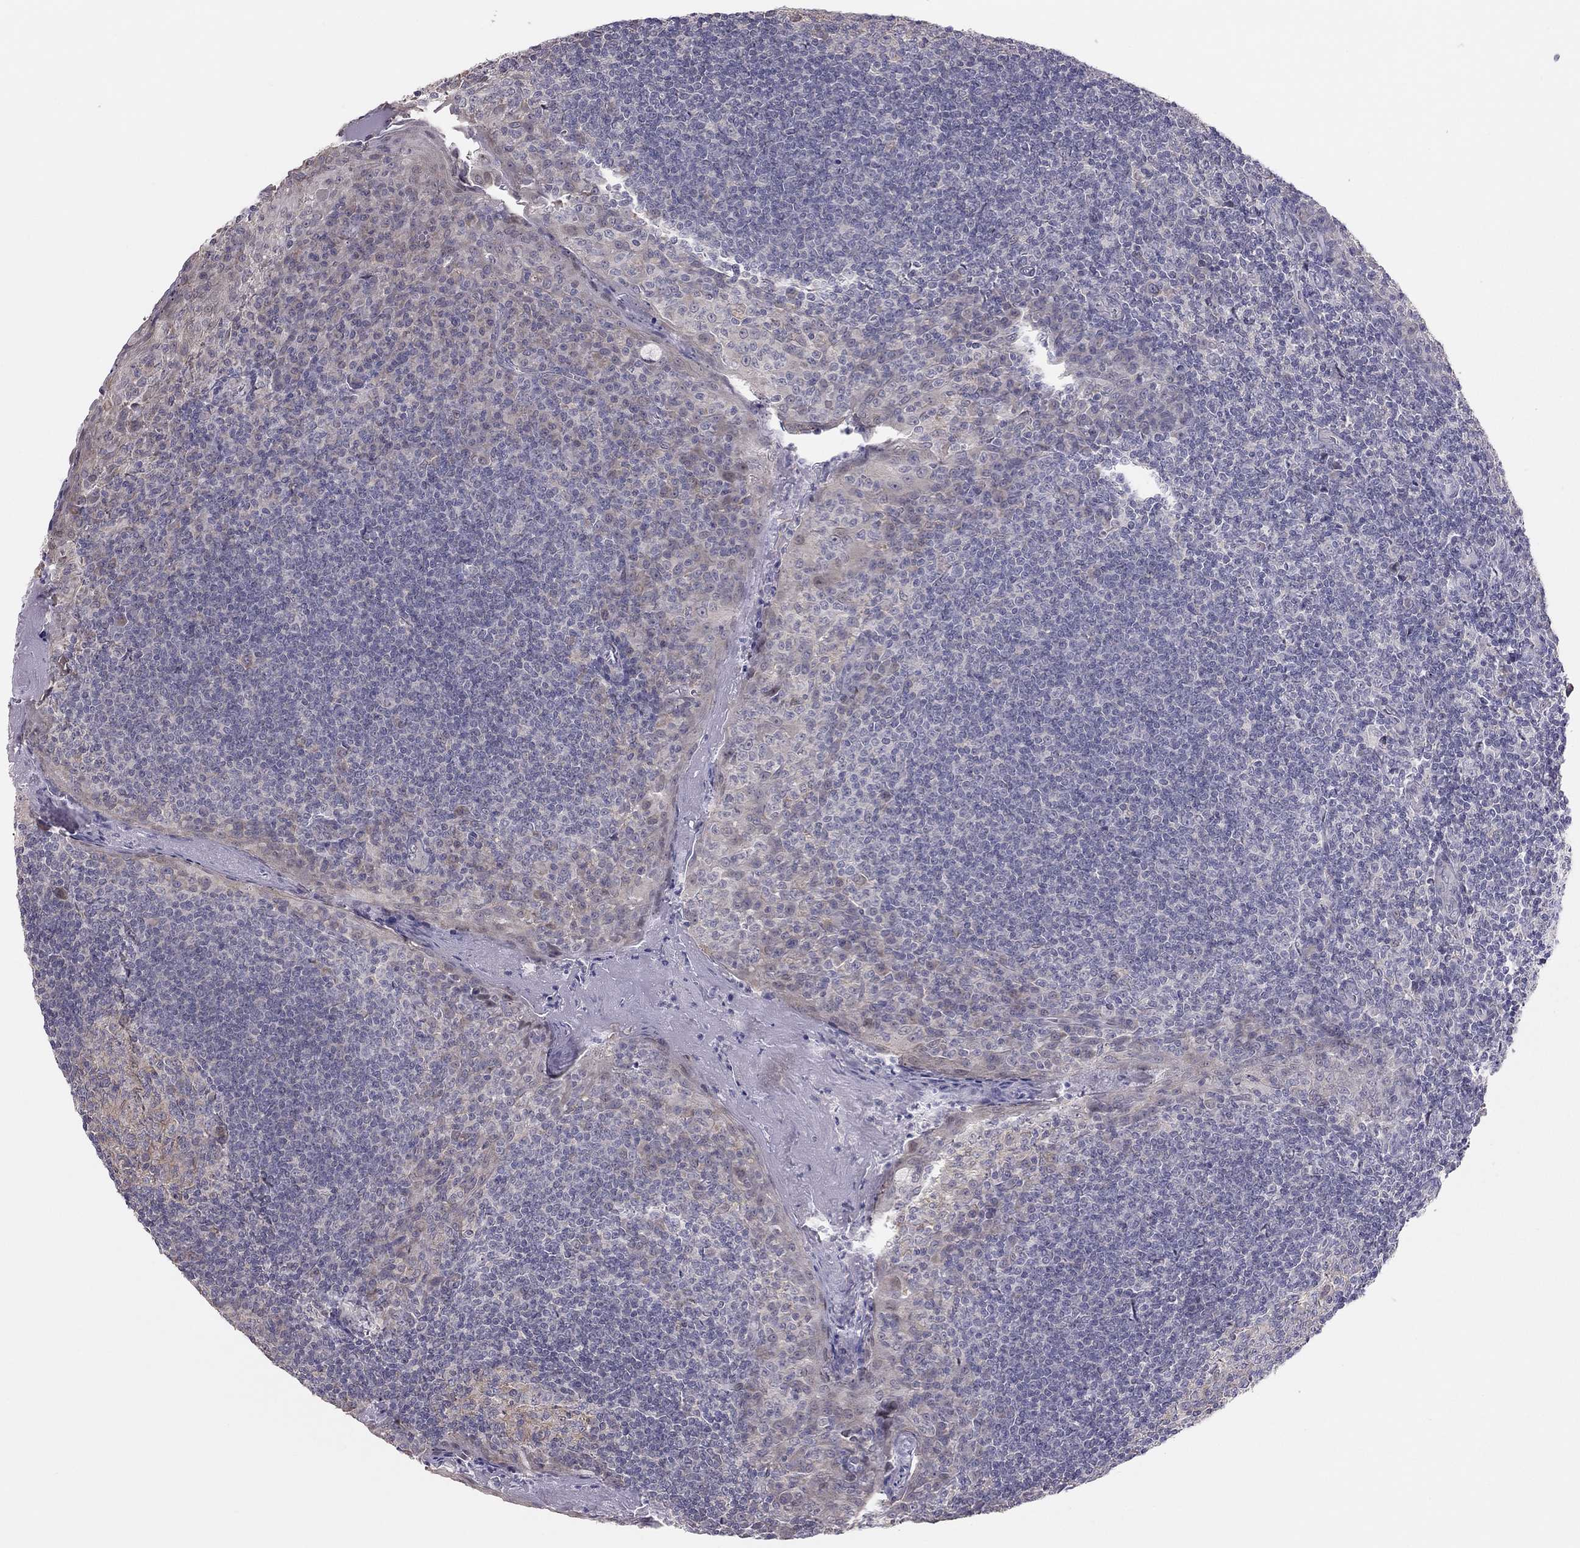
{"staining": {"intensity": "negative", "quantity": "none", "location": "none"}, "tissue": "tonsil", "cell_type": "Germinal center cells", "image_type": "normal", "snomed": [{"axis": "morphology", "description": "Normal tissue, NOS"}, {"axis": "topography", "description": "Tonsil"}], "caption": "IHC micrograph of normal tonsil: tonsil stained with DAB reveals no significant protein positivity in germinal center cells. Brightfield microscopy of IHC stained with DAB (3,3'-diaminobenzidine) (brown) and hematoxylin (blue), captured at high magnification.", "gene": "HSF2BP", "patient": {"sex": "female", "age": 13}}